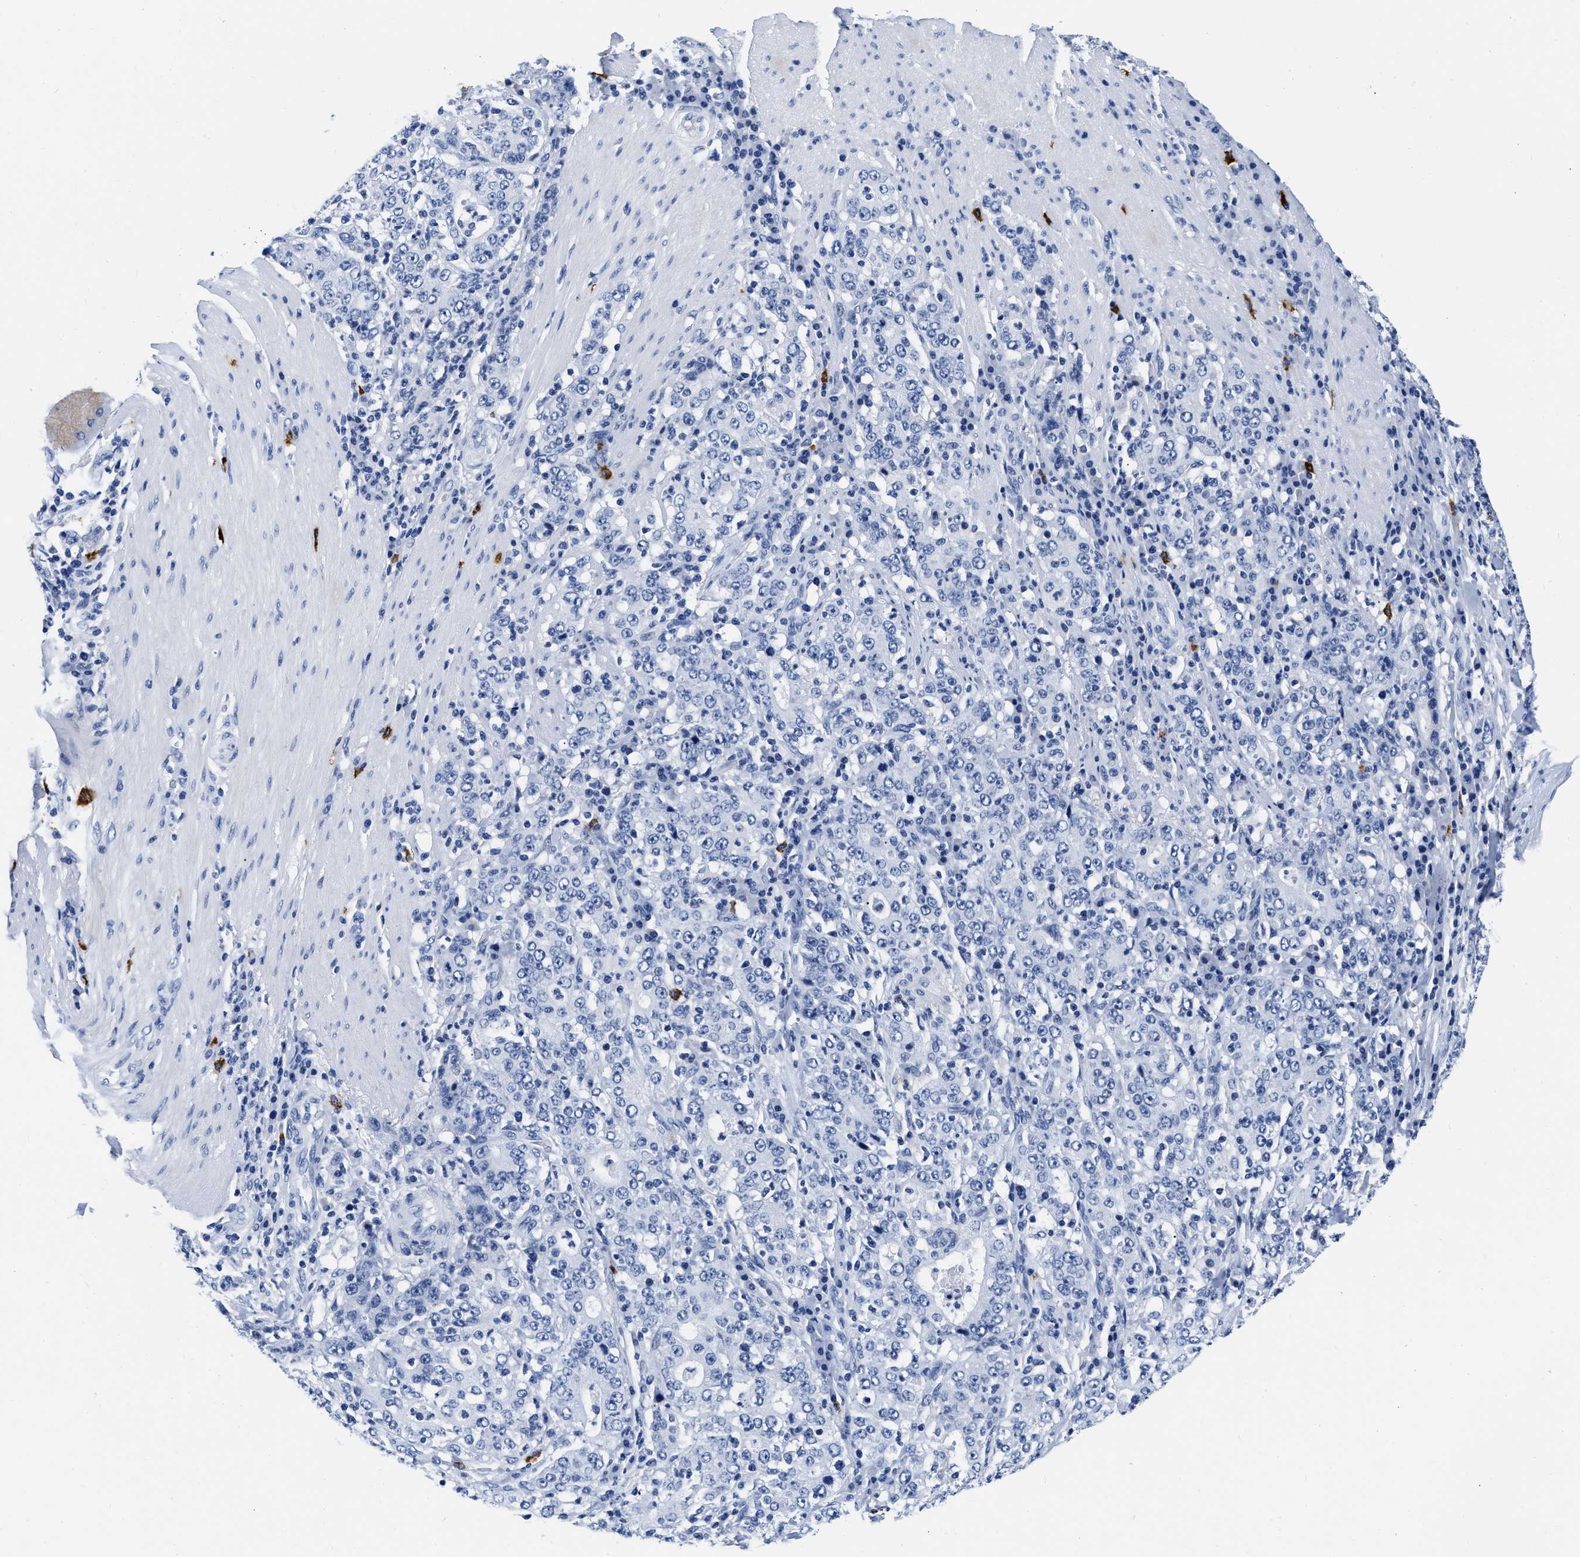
{"staining": {"intensity": "negative", "quantity": "none", "location": "none"}, "tissue": "stomach cancer", "cell_type": "Tumor cells", "image_type": "cancer", "snomed": [{"axis": "morphology", "description": "Normal tissue, NOS"}, {"axis": "morphology", "description": "Adenocarcinoma, NOS"}, {"axis": "topography", "description": "Stomach, upper"}, {"axis": "topography", "description": "Stomach"}], "caption": "This is an immunohistochemistry (IHC) image of human stomach cancer (adenocarcinoma). There is no staining in tumor cells.", "gene": "CER1", "patient": {"sex": "male", "age": 59}}